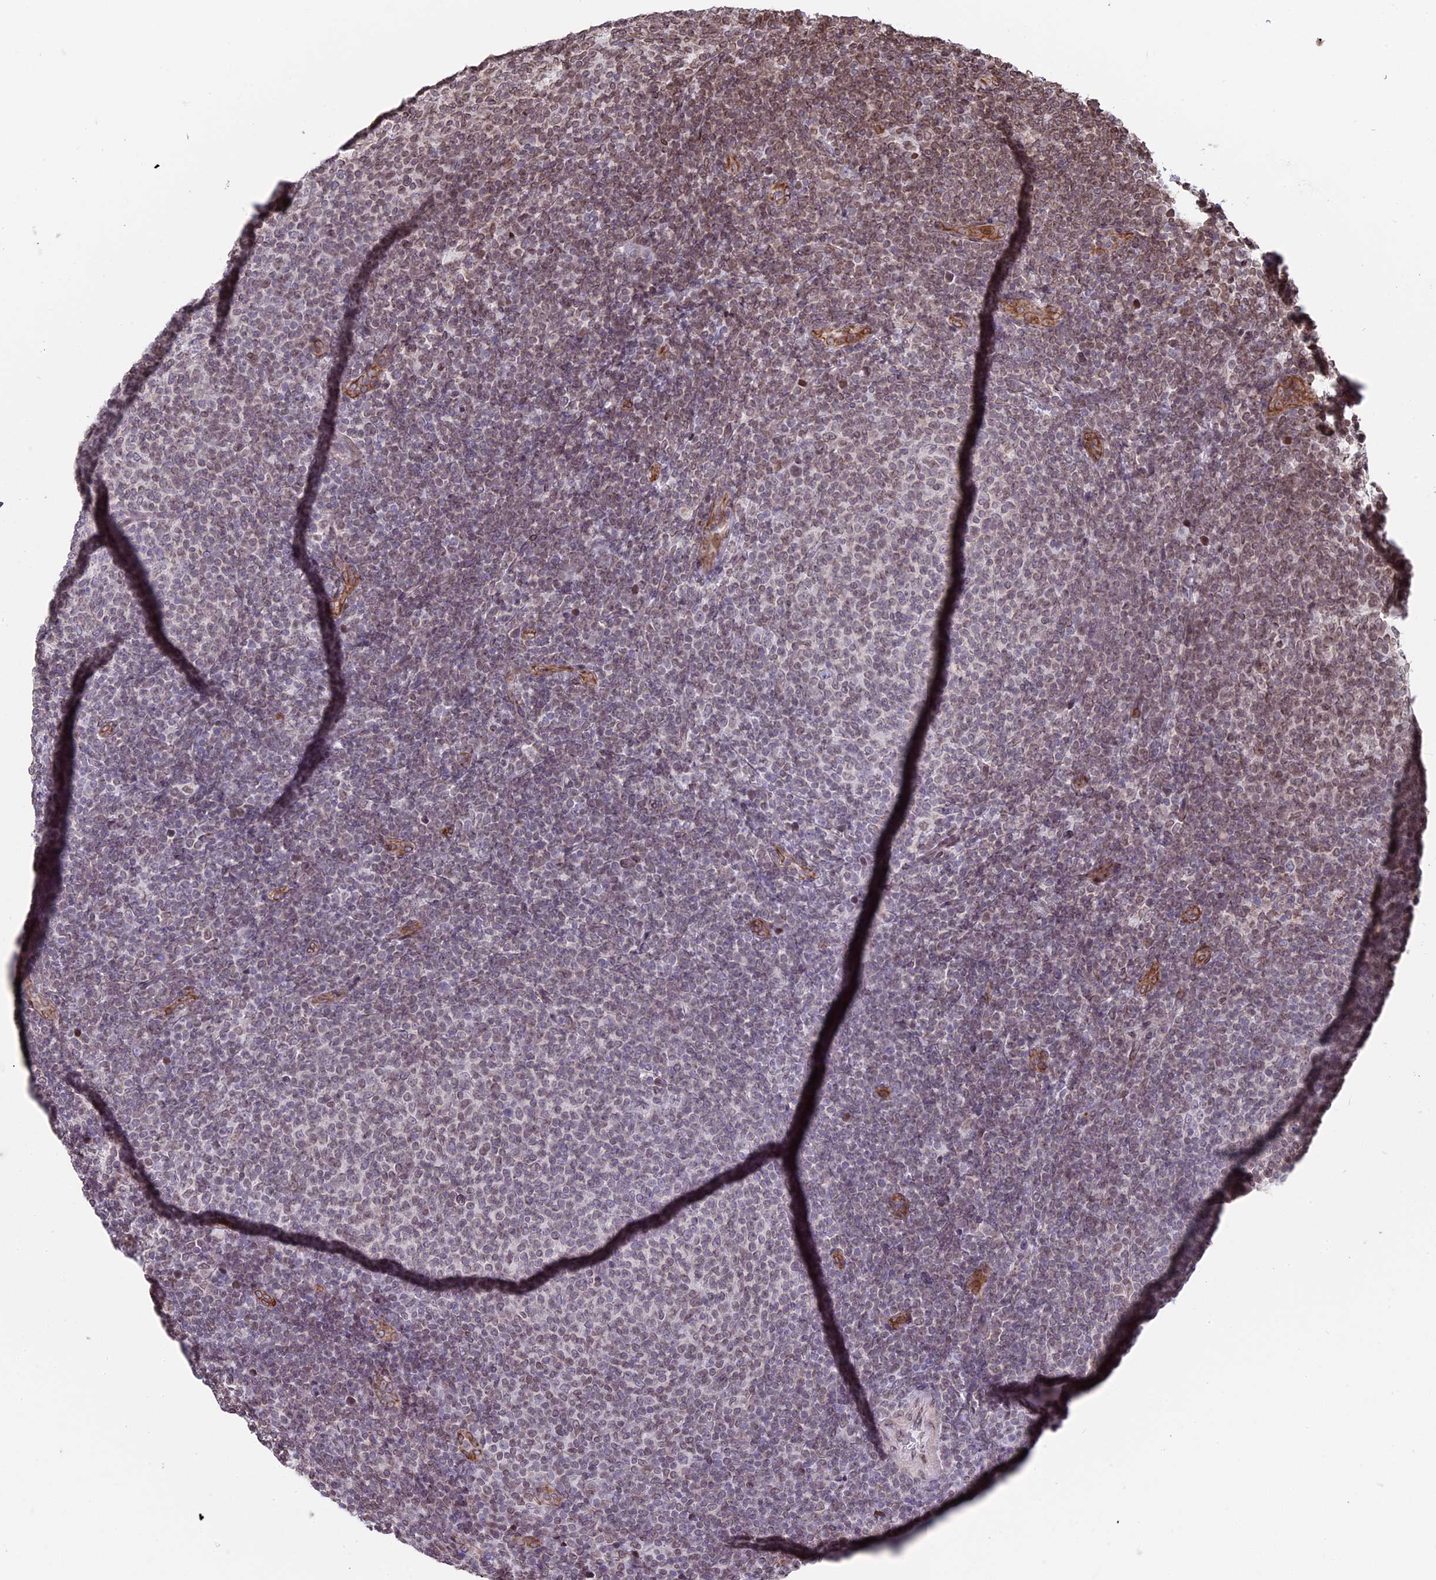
{"staining": {"intensity": "moderate", "quantity": ">75%", "location": "cytoplasmic/membranous,nuclear"}, "tissue": "lymphoma", "cell_type": "Tumor cells", "image_type": "cancer", "snomed": [{"axis": "morphology", "description": "Malignant lymphoma, non-Hodgkin's type, Low grade"}, {"axis": "topography", "description": "Lymph node"}], "caption": "Protein expression analysis of lymphoma exhibits moderate cytoplasmic/membranous and nuclear positivity in about >75% of tumor cells.", "gene": "PTCHD4", "patient": {"sex": "male", "age": 66}}